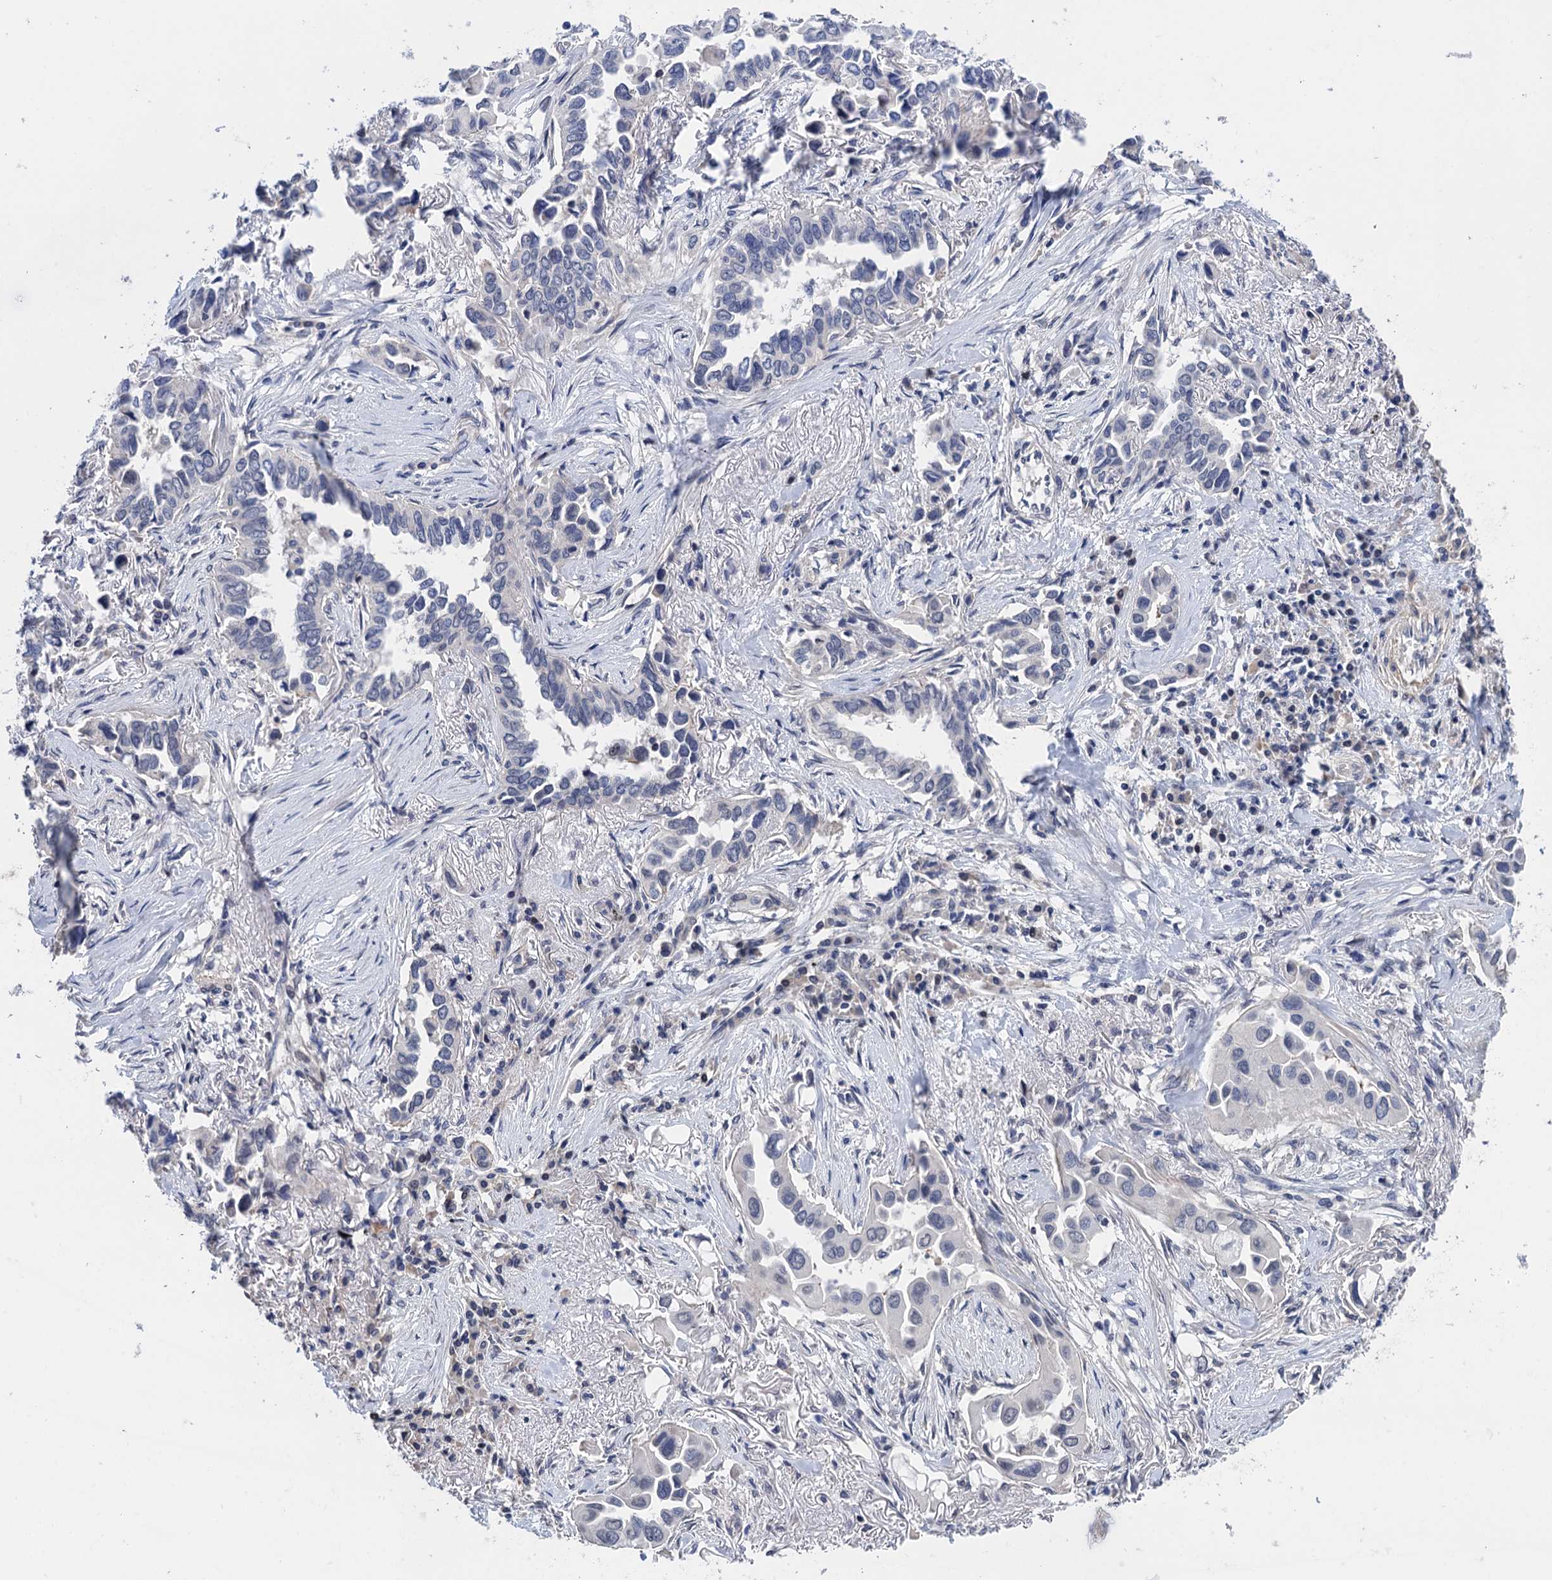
{"staining": {"intensity": "negative", "quantity": "none", "location": "none"}, "tissue": "lung cancer", "cell_type": "Tumor cells", "image_type": "cancer", "snomed": [{"axis": "morphology", "description": "Adenocarcinoma, NOS"}, {"axis": "topography", "description": "Lung"}], "caption": "The histopathology image demonstrates no staining of tumor cells in lung cancer (adenocarcinoma).", "gene": "ART5", "patient": {"sex": "female", "age": 76}}